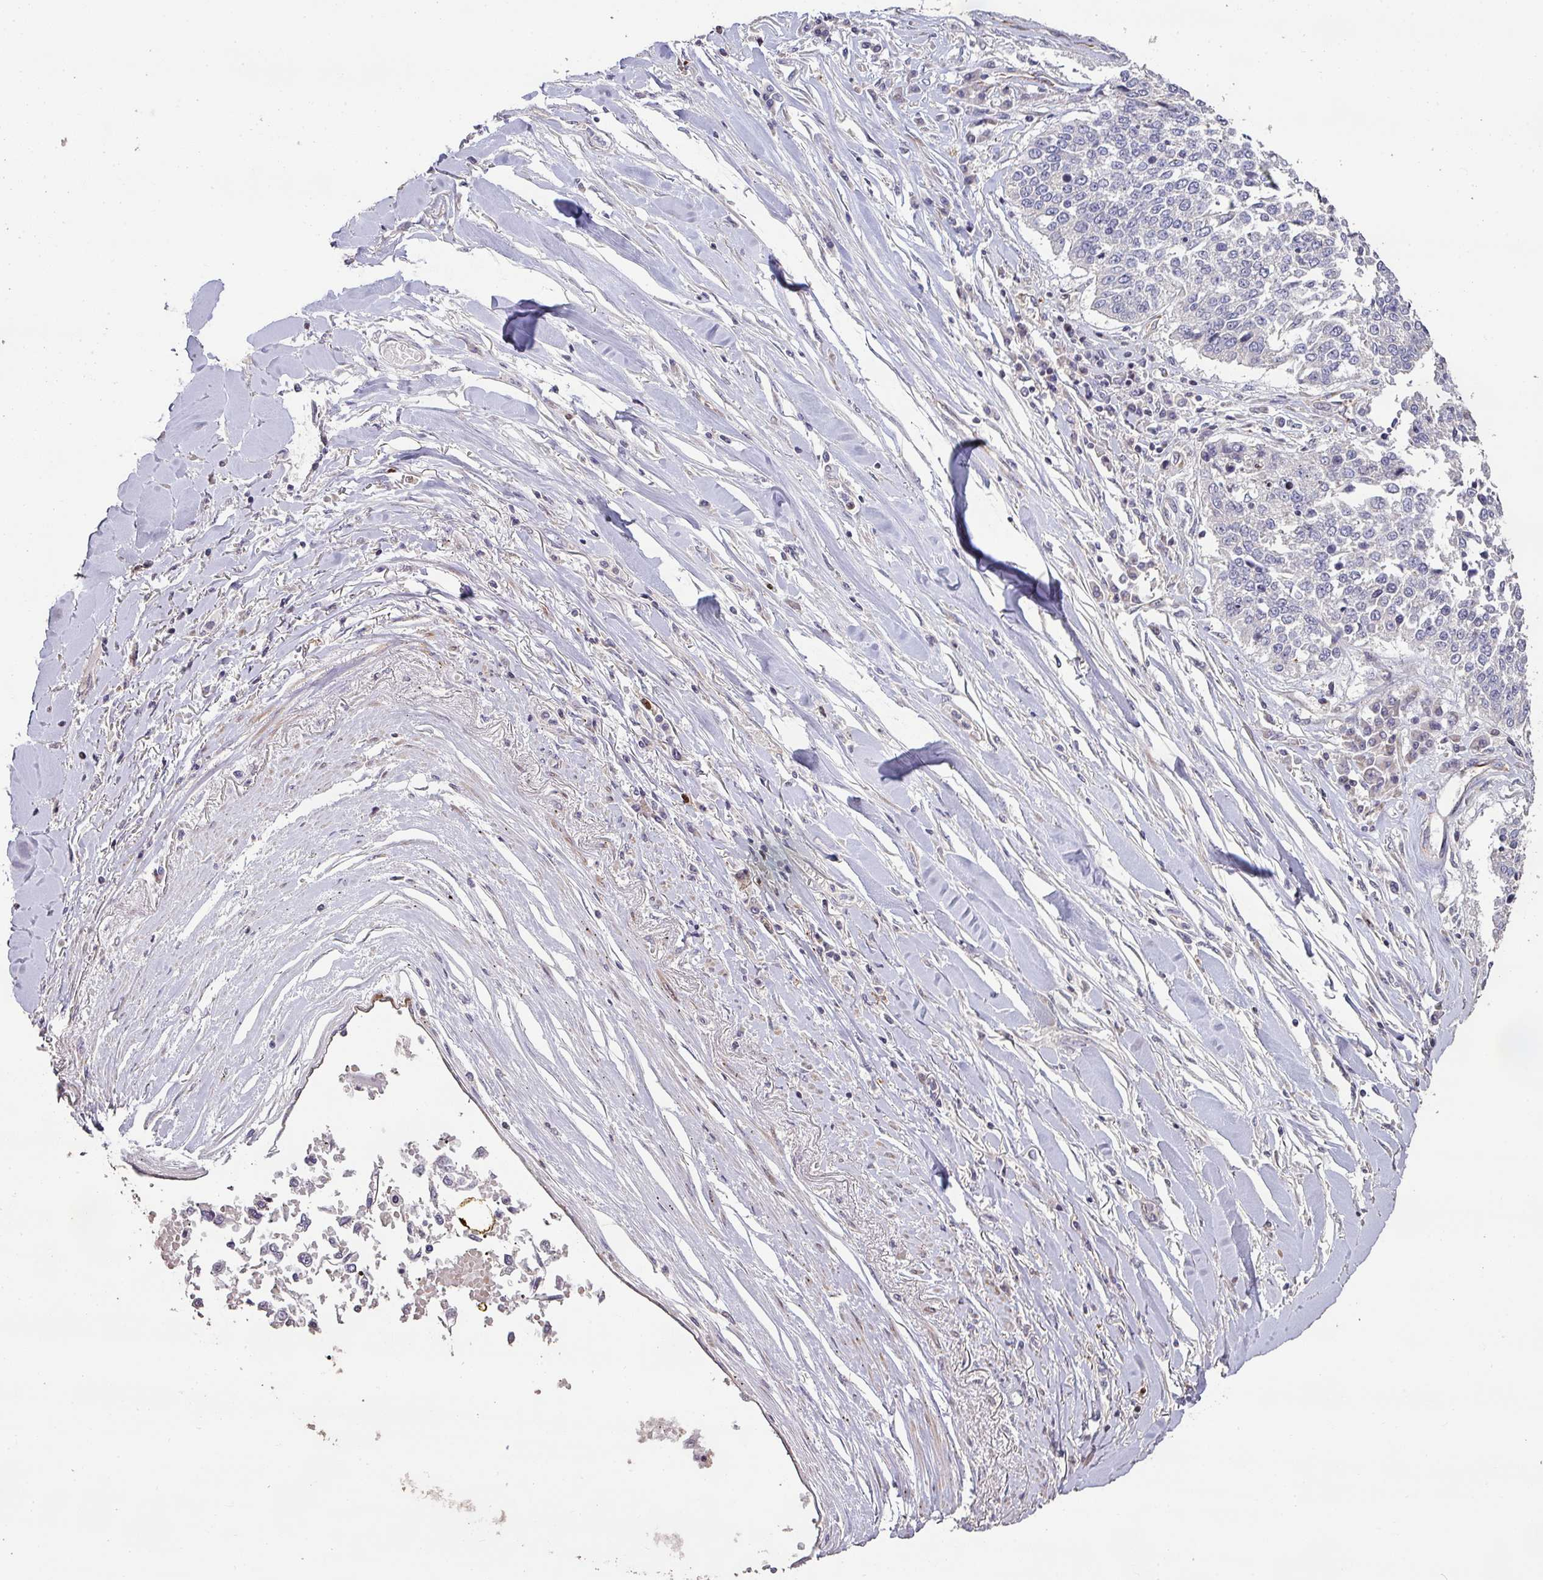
{"staining": {"intensity": "negative", "quantity": "none", "location": "none"}, "tissue": "lung cancer", "cell_type": "Tumor cells", "image_type": "cancer", "snomed": [{"axis": "morphology", "description": "Normal tissue, NOS"}, {"axis": "morphology", "description": "Squamous cell carcinoma, NOS"}, {"axis": "topography", "description": "Cartilage tissue"}, {"axis": "topography", "description": "Lung"}, {"axis": "topography", "description": "Peripheral nerve tissue"}], "caption": "The immunohistochemistry histopathology image has no significant positivity in tumor cells of lung squamous cell carcinoma tissue.", "gene": "RPL23A", "patient": {"sex": "female", "age": 49}}